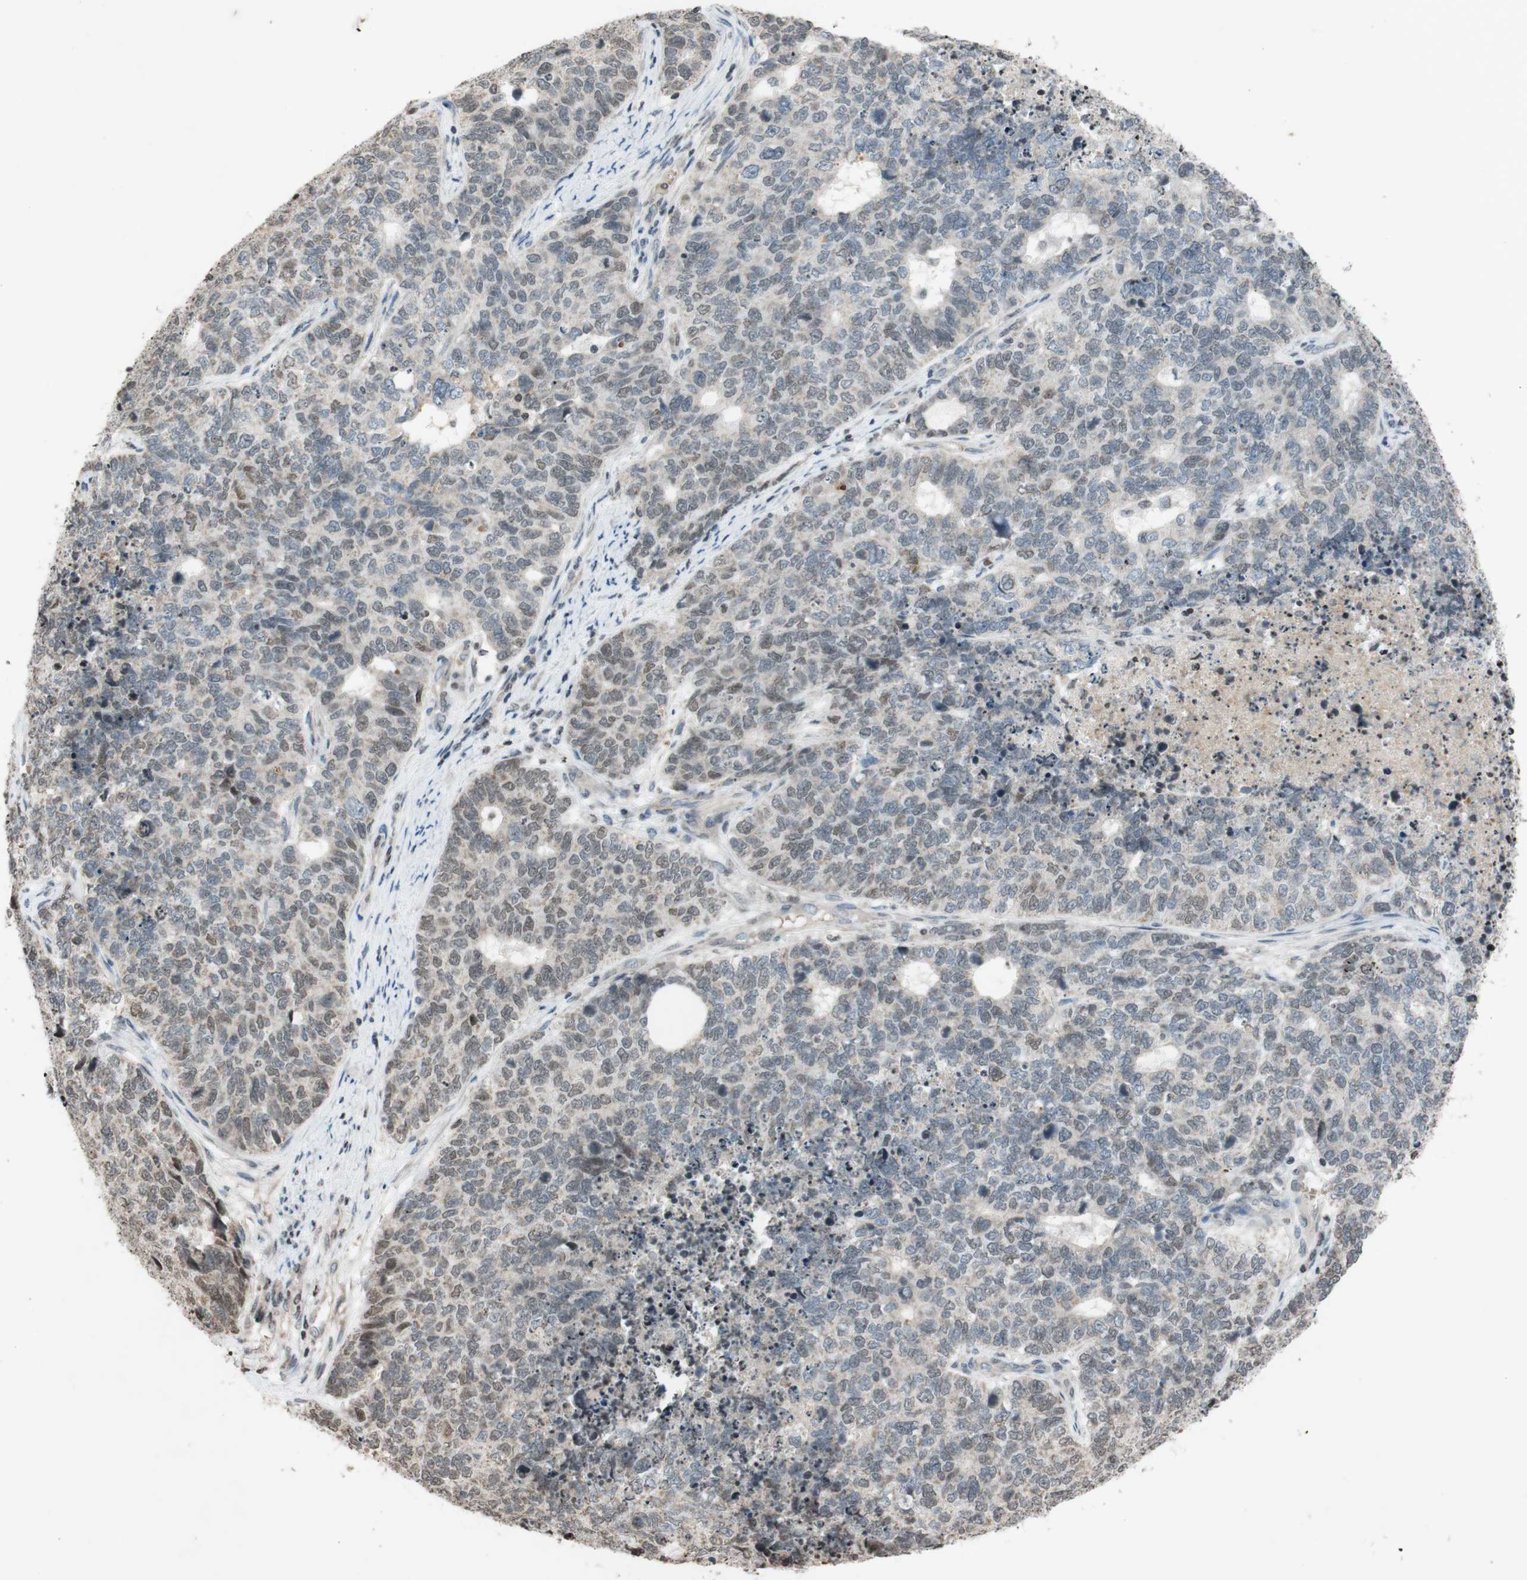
{"staining": {"intensity": "weak", "quantity": "<25%", "location": "cytoplasmic/membranous,nuclear"}, "tissue": "cervical cancer", "cell_type": "Tumor cells", "image_type": "cancer", "snomed": [{"axis": "morphology", "description": "Squamous cell carcinoma, NOS"}, {"axis": "topography", "description": "Cervix"}], "caption": "Tumor cells are negative for brown protein staining in cervical squamous cell carcinoma.", "gene": "MCM6", "patient": {"sex": "female", "age": 63}}